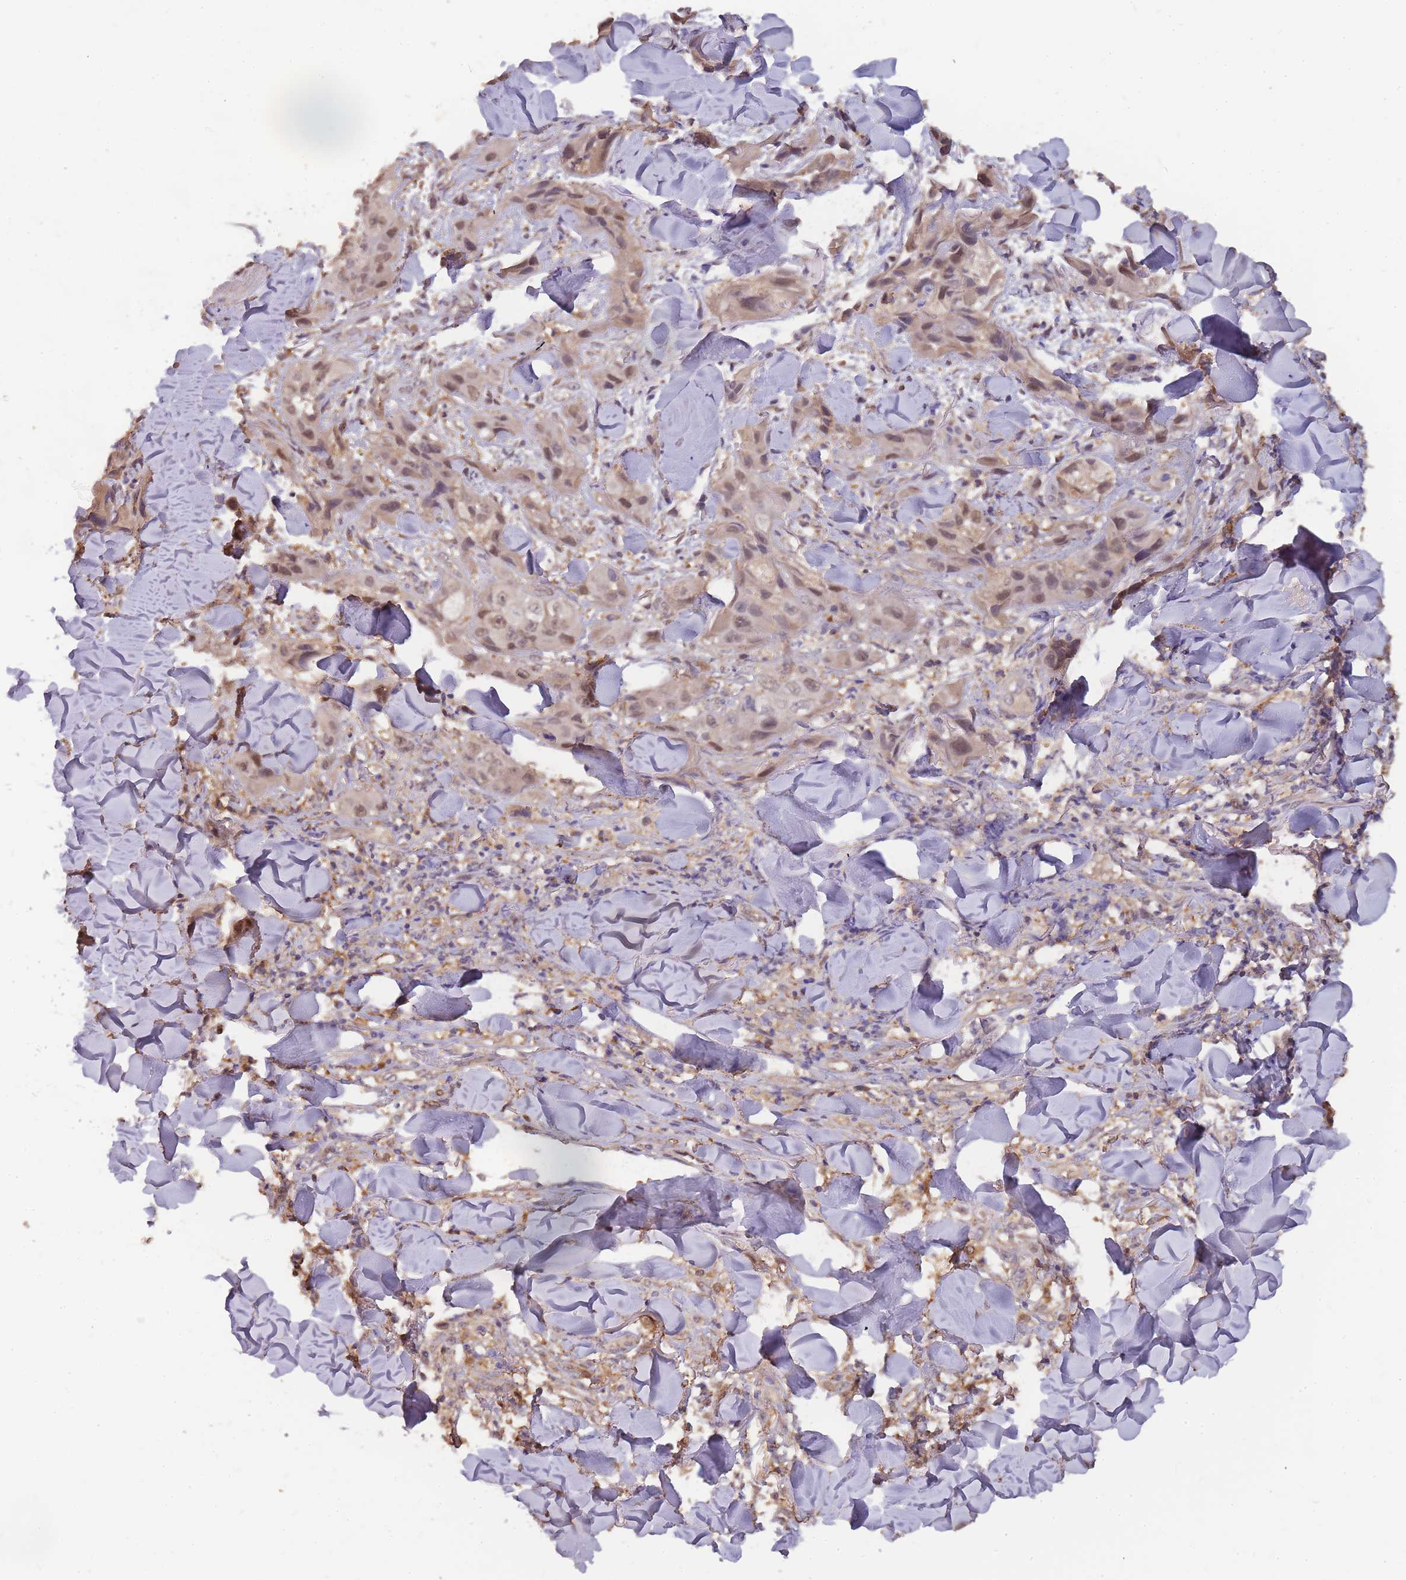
{"staining": {"intensity": "weak", "quantity": ">75%", "location": "cytoplasmic/membranous,nuclear"}, "tissue": "skin cancer", "cell_type": "Tumor cells", "image_type": "cancer", "snomed": [{"axis": "morphology", "description": "Squamous cell carcinoma, NOS"}, {"axis": "topography", "description": "Skin"}, {"axis": "topography", "description": "Subcutis"}], "caption": "The histopathology image exhibits a brown stain indicating the presence of a protein in the cytoplasmic/membranous and nuclear of tumor cells in skin squamous cell carcinoma.", "gene": "CDKN2AIPNL", "patient": {"sex": "male", "age": 73}}